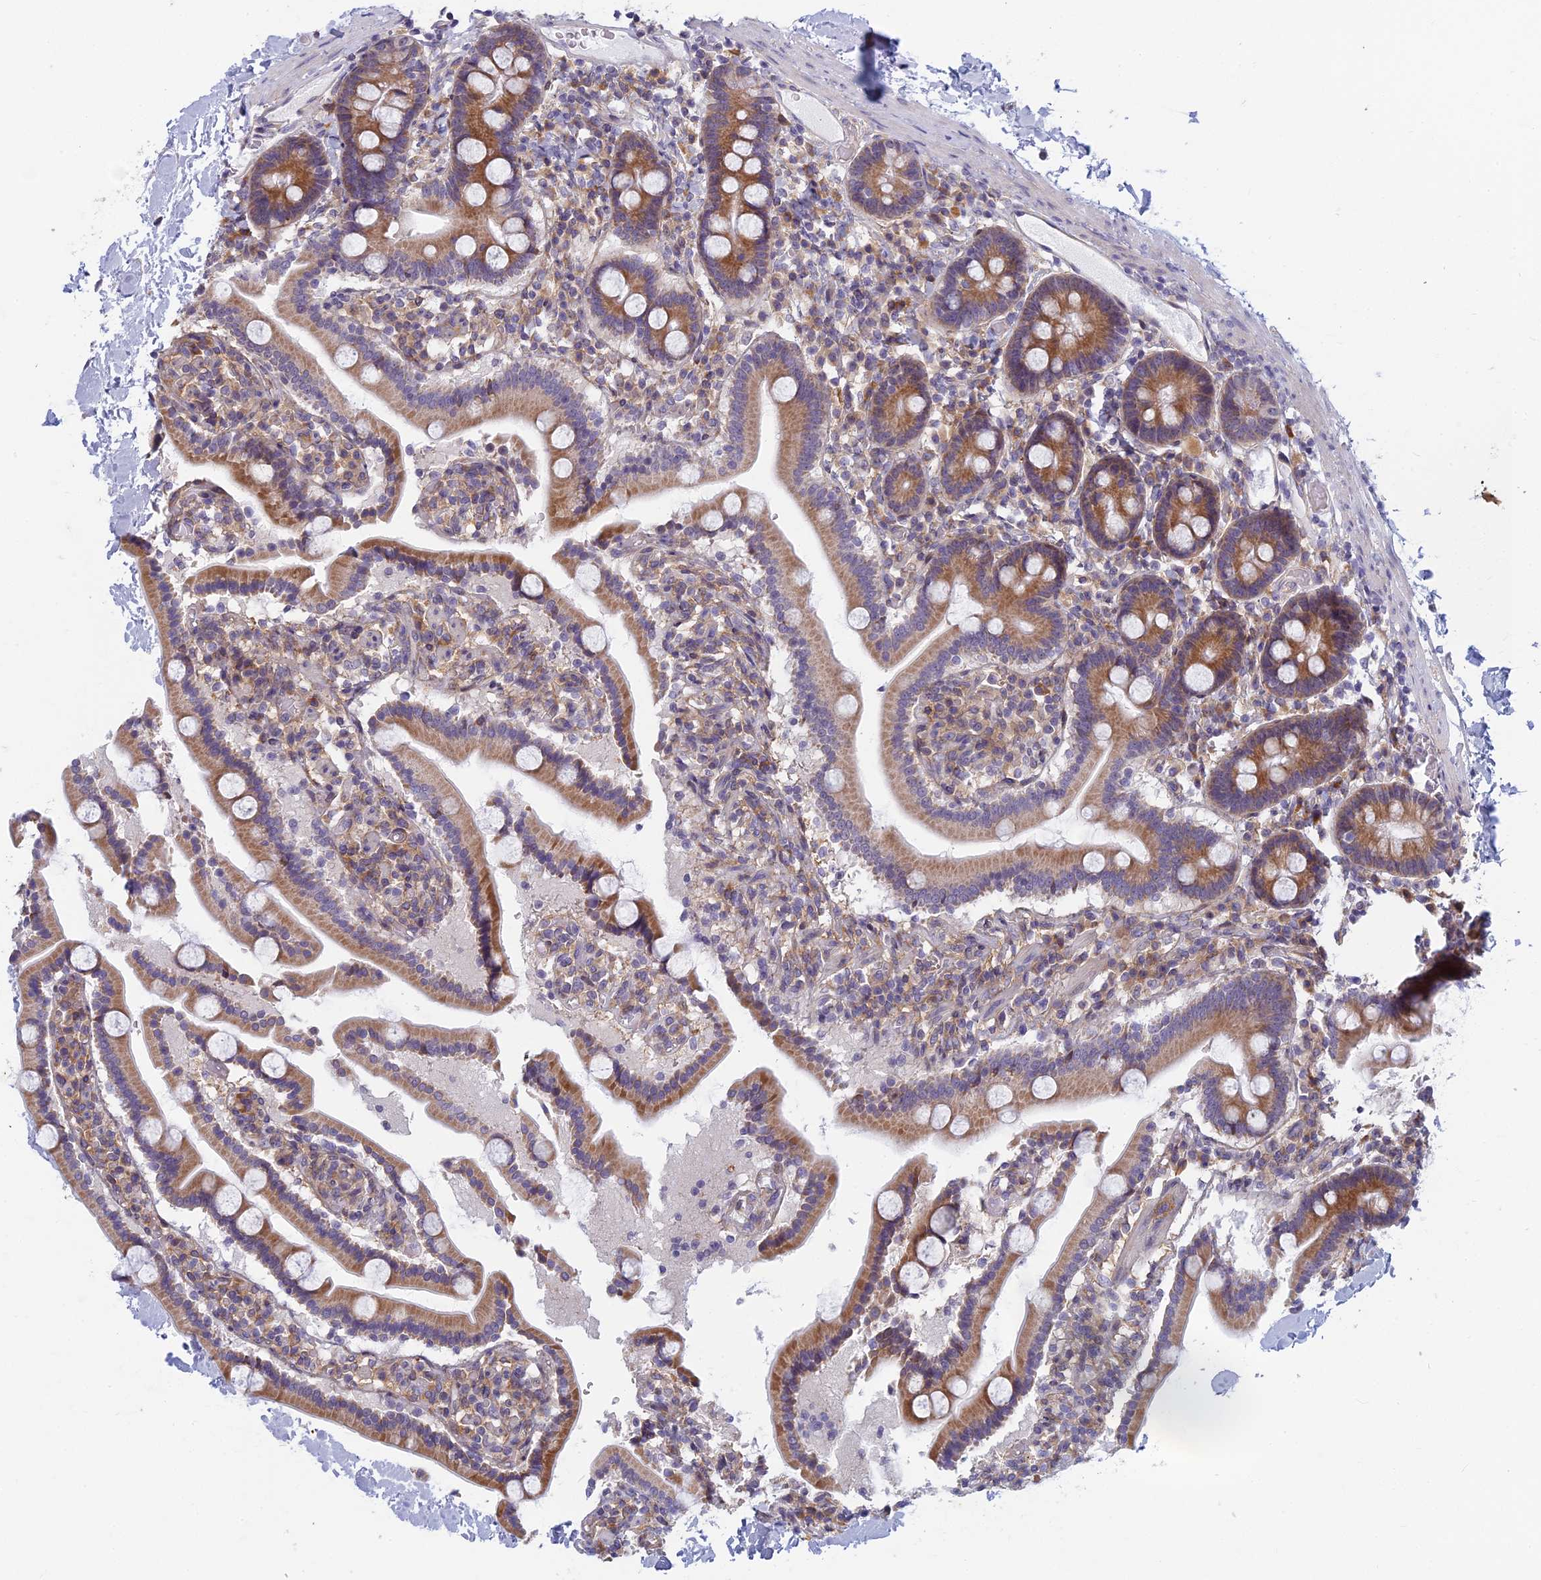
{"staining": {"intensity": "moderate", "quantity": "25%-75%", "location": "cytoplasmic/membranous"}, "tissue": "duodenum", "cell_type": "Glandular cells", "image_type": "normal", "snomed": [{"axis": "morphology", "description": "Normal tissue, NOS"}, {"axis": "topography", "description": "Duodenum"}], "caption": "Glandular cells reveal medium levels of moderate cytoplasmic/membranous positivity in about 25%-75% of cells in unremarkable duodenum.", "gene": "DDX51", "patient": {"sex": "male", "age": 55}}